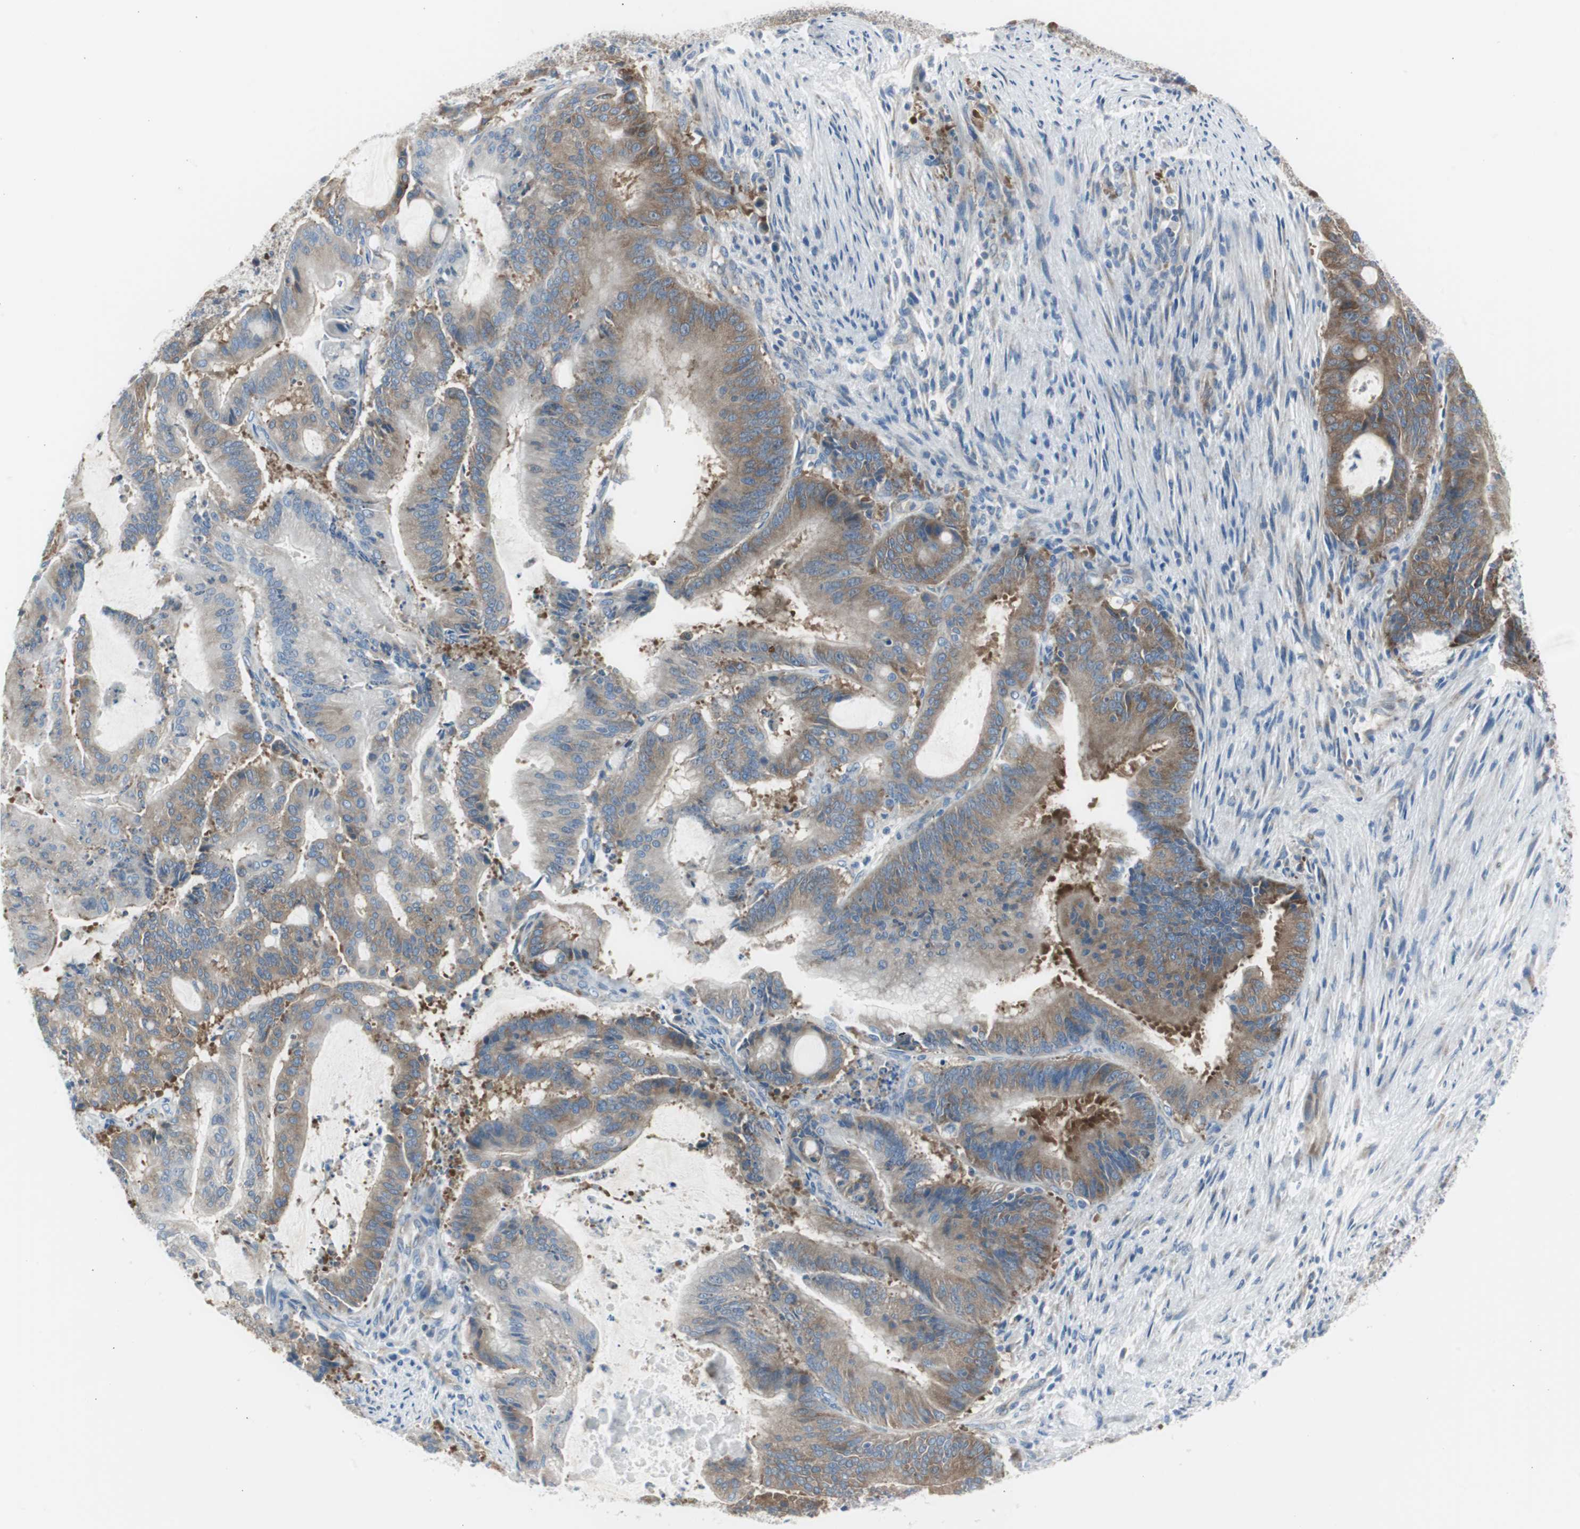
{"staining": {"intensity": "weak", "quantity": ">75%", "location": "cytoplasmic/membranous"}, "tissue": "liver cancer", "cell_type": "Tumor cells", "image_type": "cancer", "snomed": [{"axis": "morphology", "description": "Cholangiocarcinoma"}, {"axis": "topography", "description": "Liver"}], "caption": "The photomicrograph shows staining of liver cholangiocarcinoma, revealing weak cytoplasmic/membranous protein positivity (brown color) within tumor cells. The protein is shown in brown color, while the nuclei are stained blue.", "gene": "RPS12", "patient": {"sex": "female", "age": 73}}